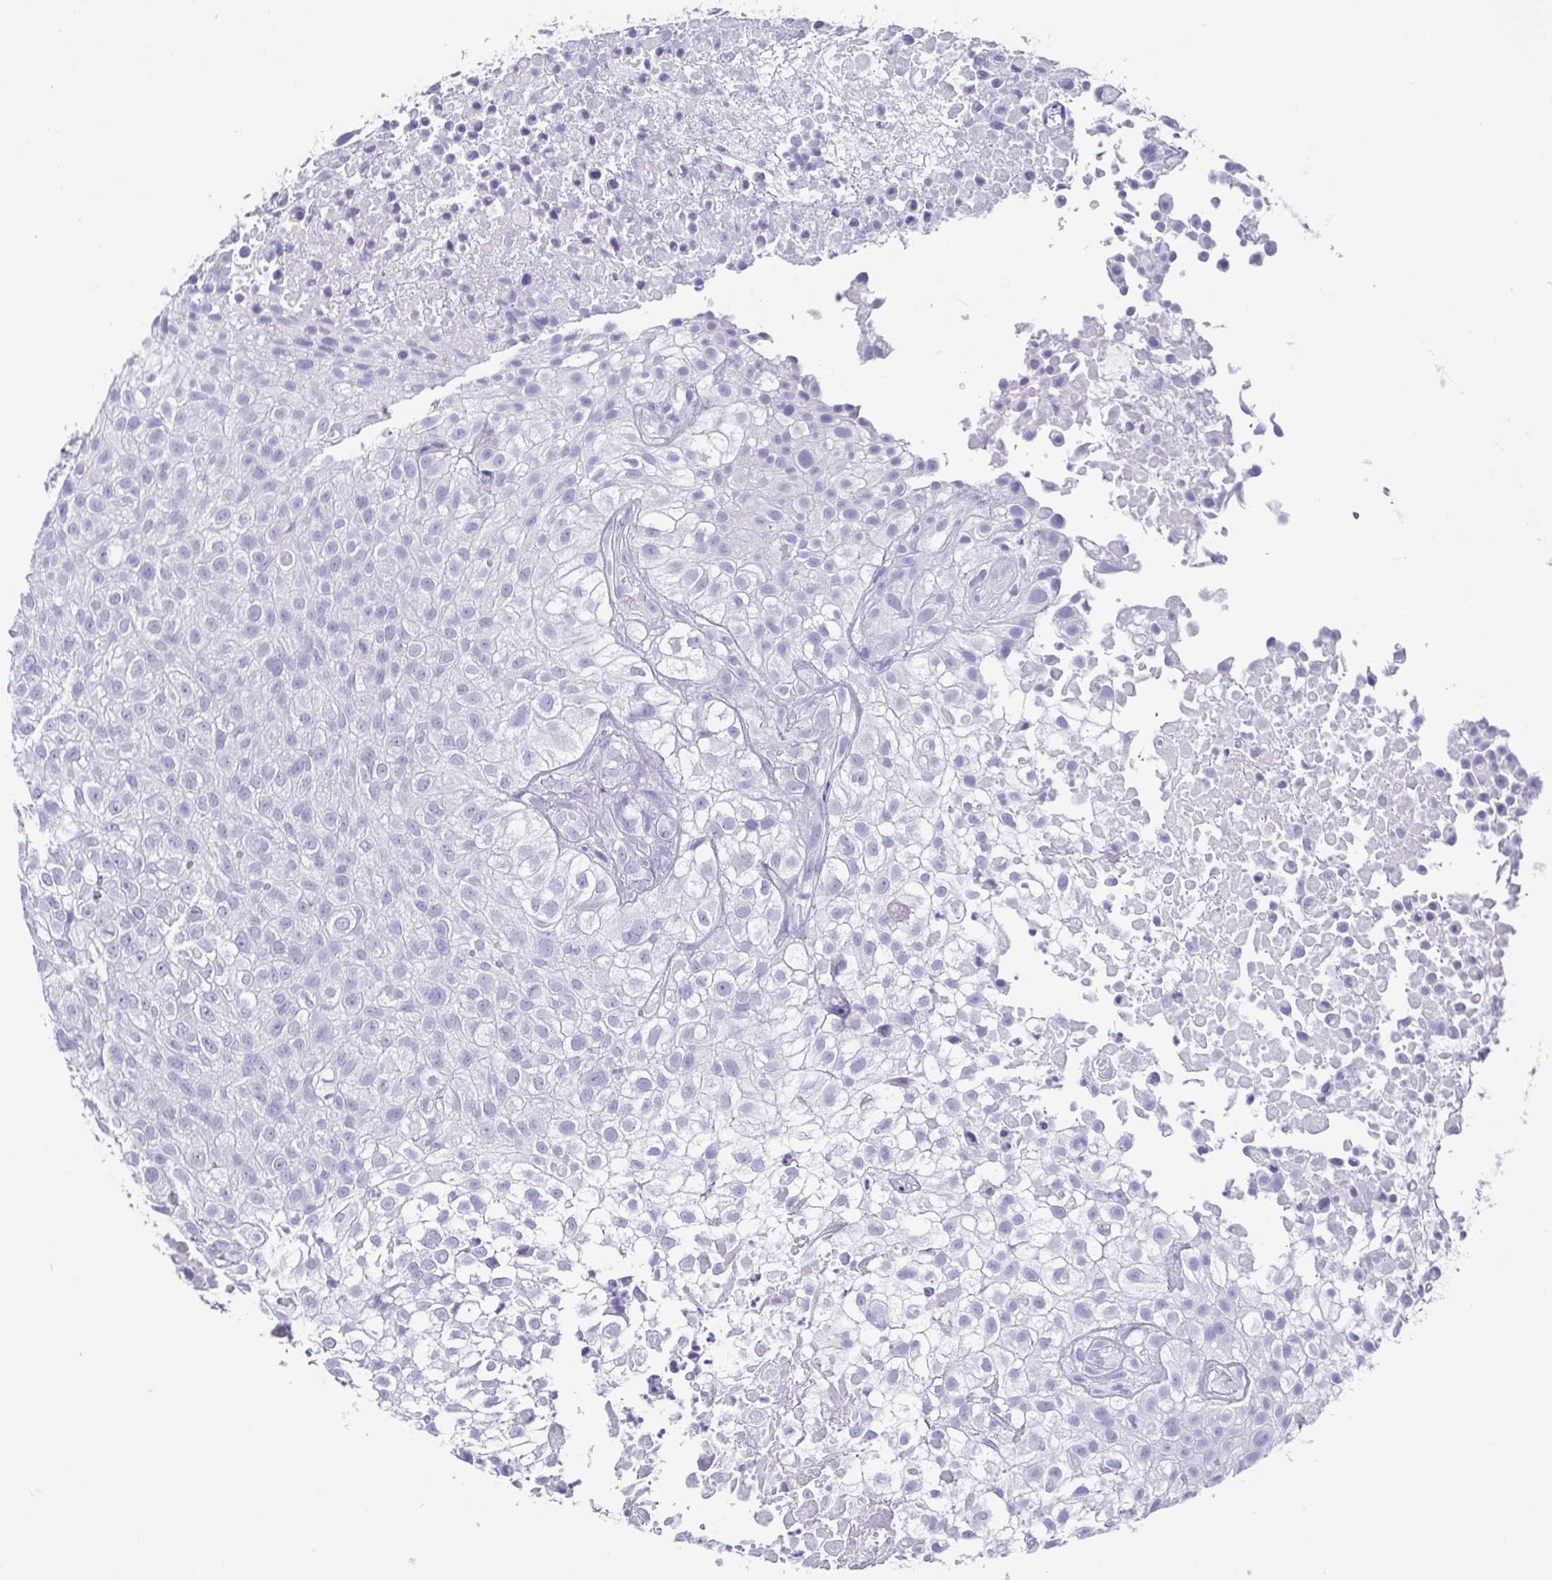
{"staining": {"intensity": "negative", "quantity": "none", "location": "none"}, "tissue": "urothelial cancer", "cell_type": "Tumor cells", "image_type": "cancer", "snomed": [{"axis": "morphology", "description": "Urothelial carcinoma, High grade"}, {"axis": "topography", "description": "Urinary bladder"}], "caption": "High-grade urothelial carcinoma was stained to show a protein in brown. There is no significant positivity in tumor cells. (Brightfield microscopy of DAB (3,3'-diaminobenzidine) immunohistochemistry at high magnification).", "gene": "SCGN", "patient": {"sex": "male", "age": 56}}